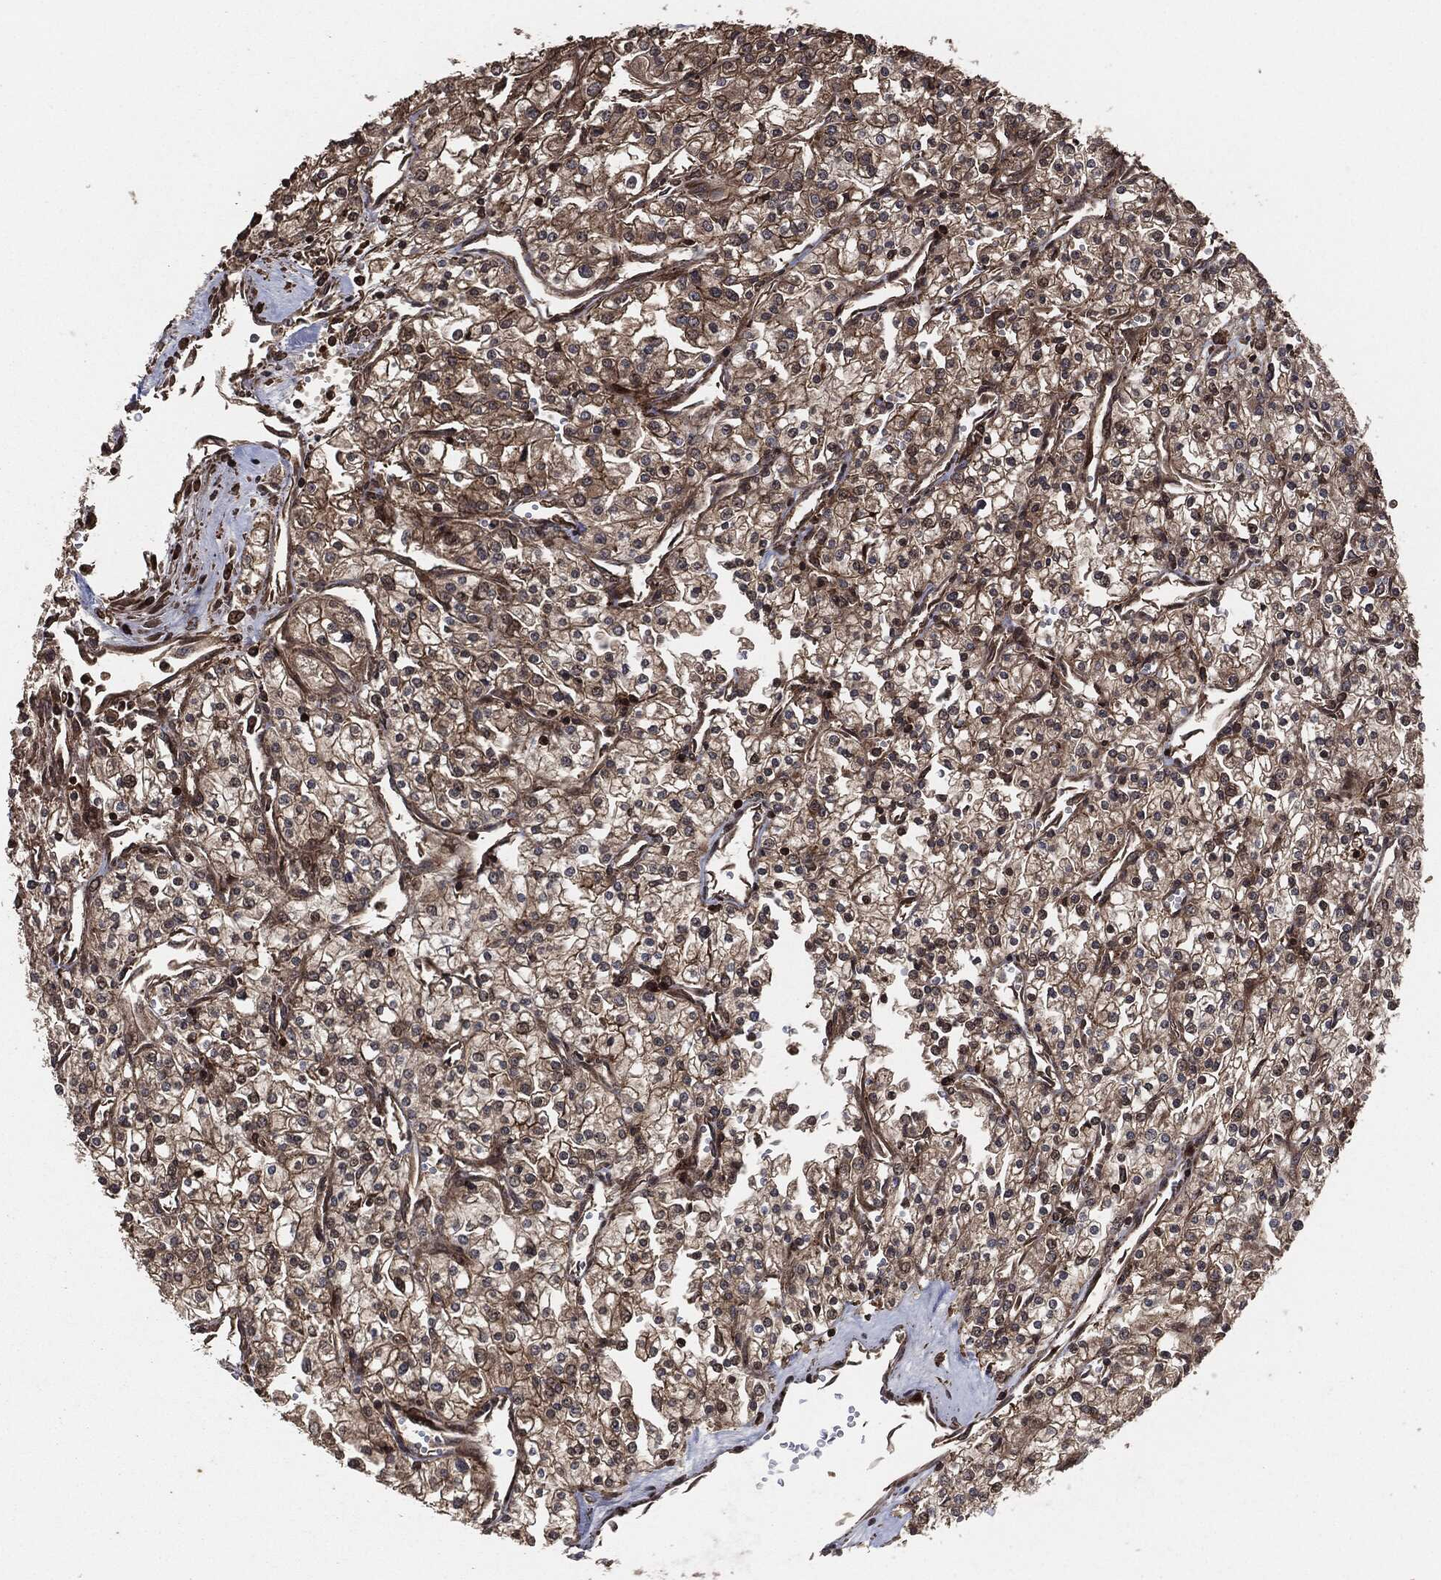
{"staining": {"intensity": "moderate", "quantity": "25%-75%", "location": "cytoplasmic/membranous"}, "tissue": "renal cancer", "cell_type": "Tumor cells", "image_type": "cancer", "snomed": [{"axis": "morphology", "description": "Adenocarcinoma, NOS"}, {"axis": "topography", "description": "Kidney"}], "caption": "A brown stain labels moderate cytoplasmic/membranous positivity of a protein in renal adenocarcinoma tumor cells.", "gene": "IFIT1", "patient": {"sex": "male", "age": 80}}